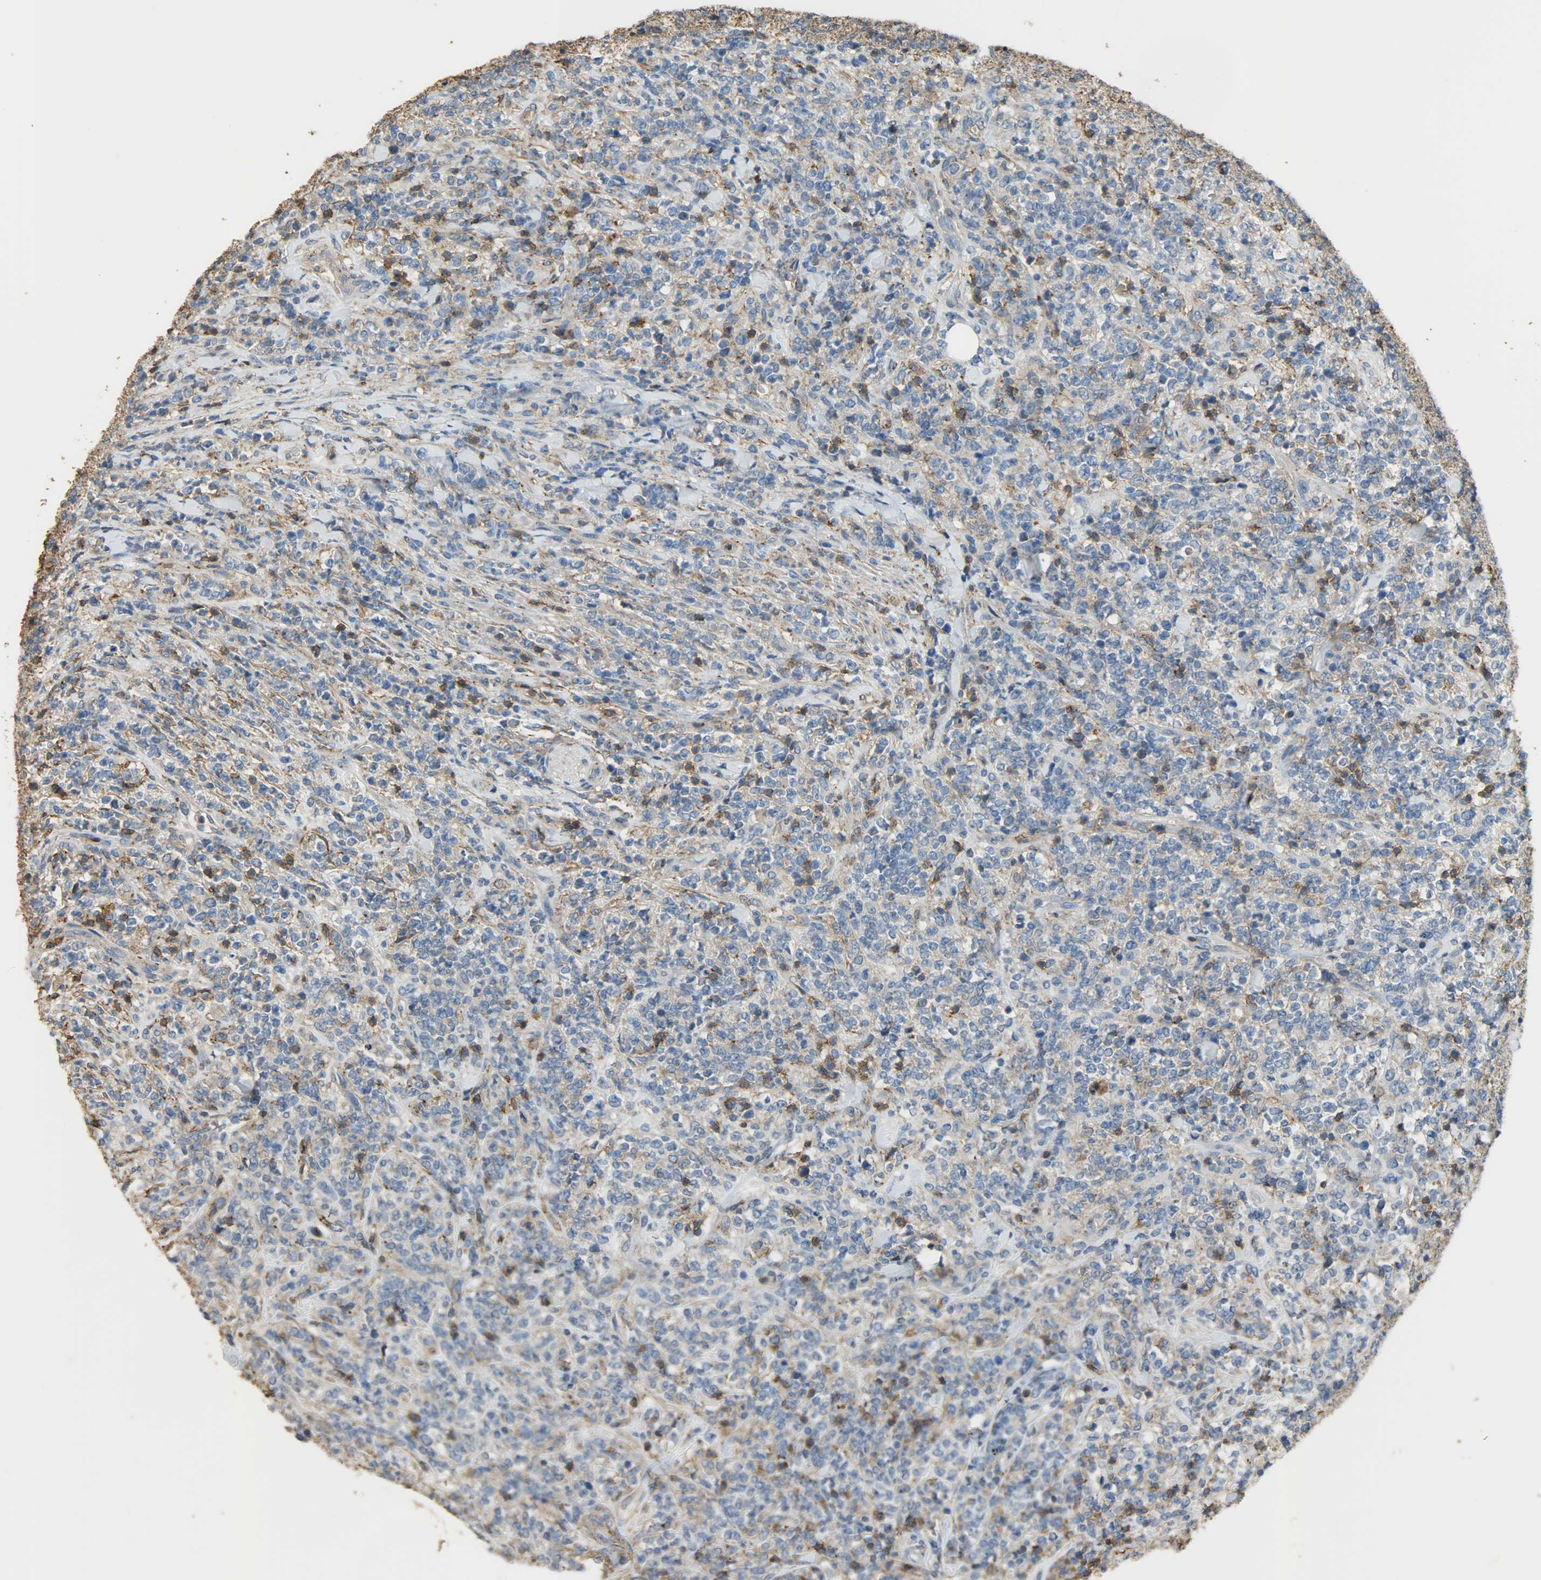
{"staining": {"intensity": "moderate", "quantity": "25%-75%", "location": "cytoplasmic/membranous"}, "tissue": "lymphoma", "cell_type": "Tumor cells", "image_type": "cancer", "snomed": [{"axis": "morphology", "description": "Malignant lymphoma, non-Hodgkin's type, High grade"}, {"axis": "topography", "description": "Soft tissue"}], "caption": "The immunohistochemical stain shows moderate cytoplasmic/membranous expression in tumor cells of malignant lymphoma, non-Hodgkin's type (high-grade) tissue.", "gene": "ANXA6", "patient": {"sex": "male", "age": 18}}